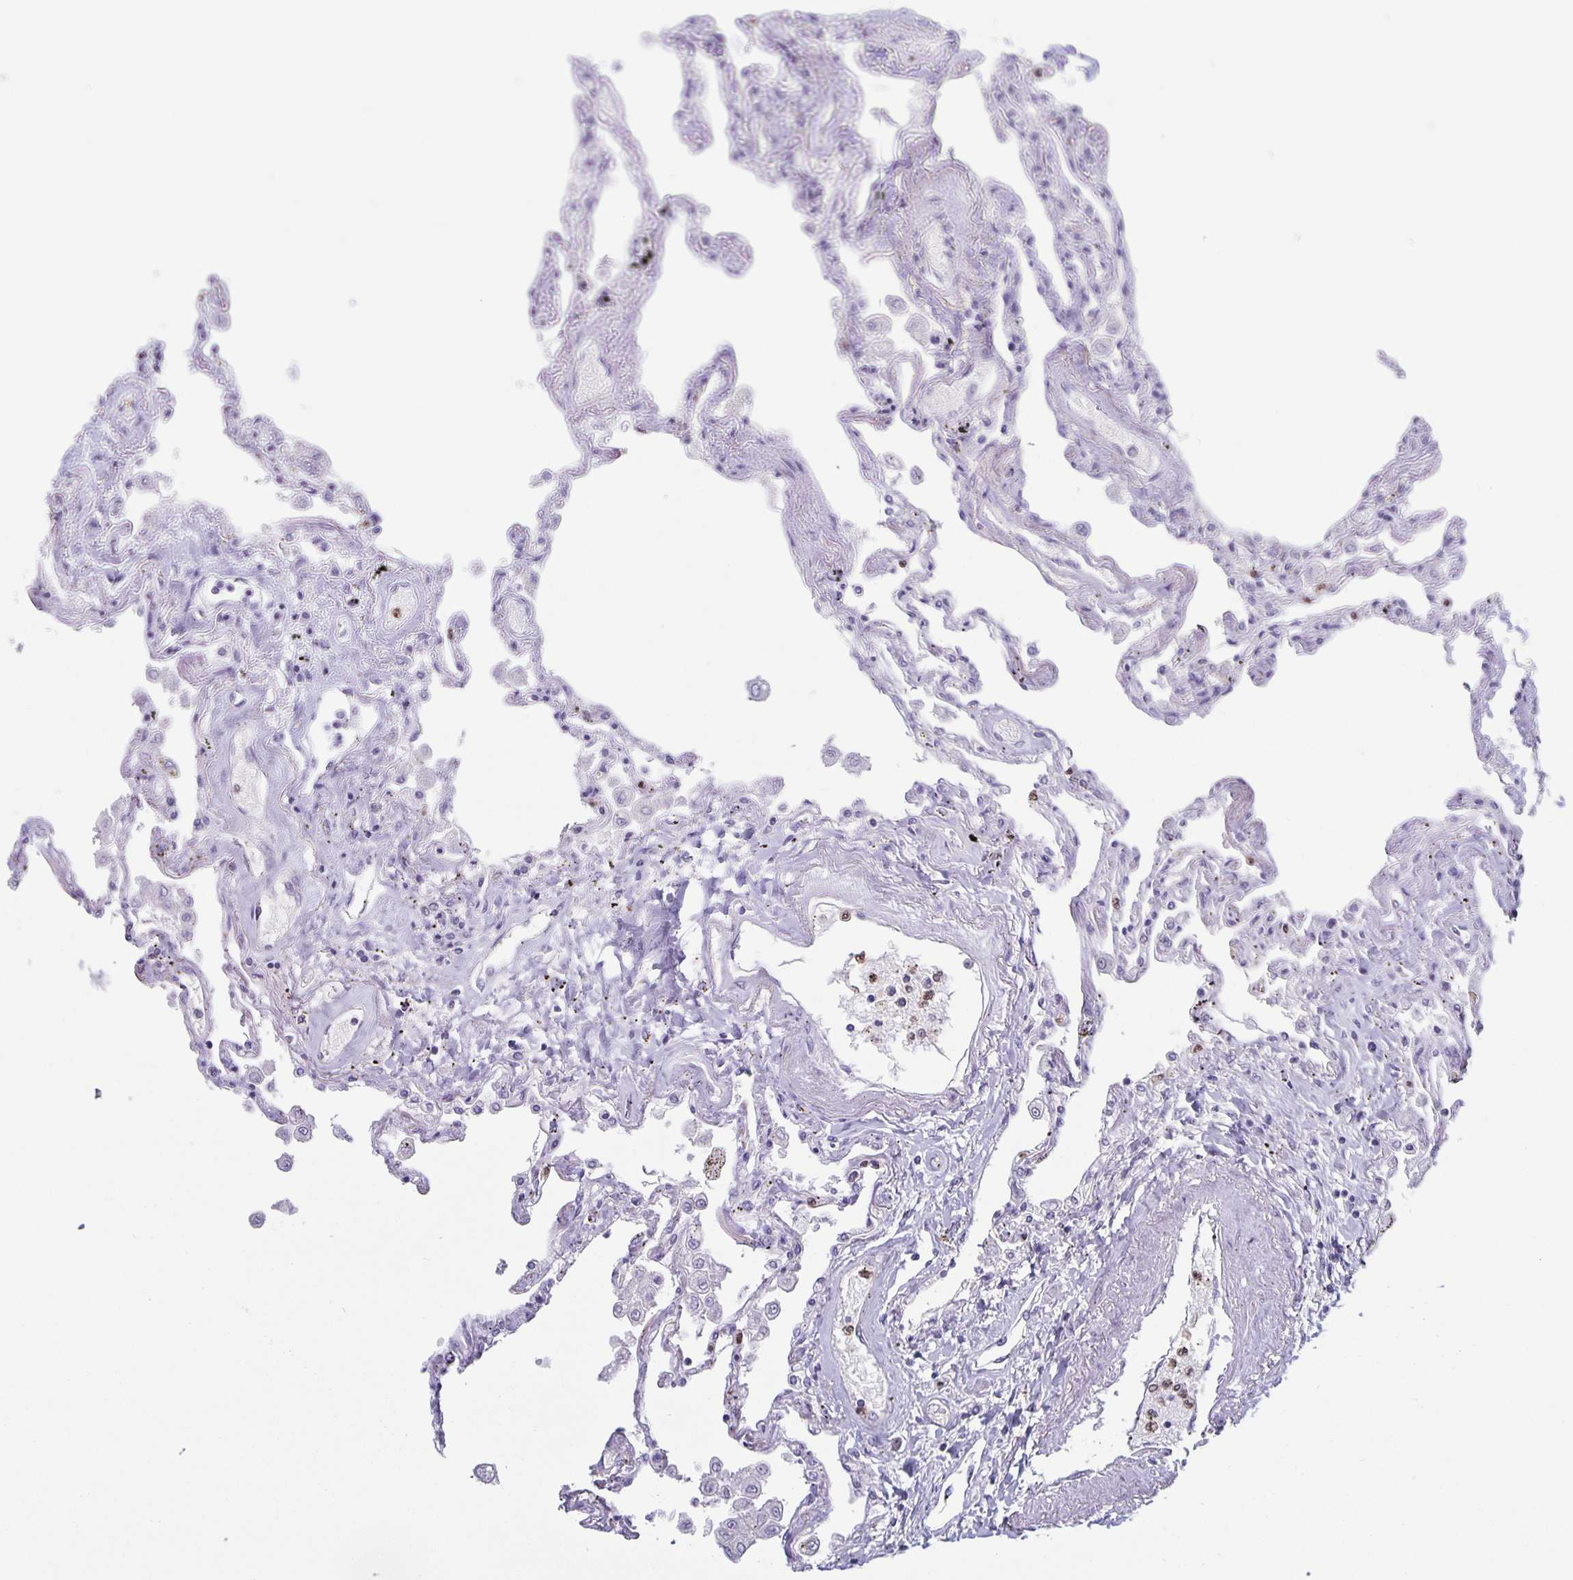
{"staining": {"intensity": "negative", "quantity": "none", "location": "none"}, "tissue": "lung", "cell_type": "Alveolar cells", "image_type": "normal", "snomed": [{"axis": "morphology", "description": "Normal tissue, NOS"}, {"axis": "morphology", "description": "Adenocarcinoma, NOS"}, {"axis": "topography", "description": "Cartilage tissue"}, {"axis": "topography", "description": "Lung"}], "caption": "This is an immunohistochemistry photomicrograph of unremarkable lung. There is no staining in alveolar cells.", "gene": "PLCB3", "patient": {"sex": "female", "age": 67}}